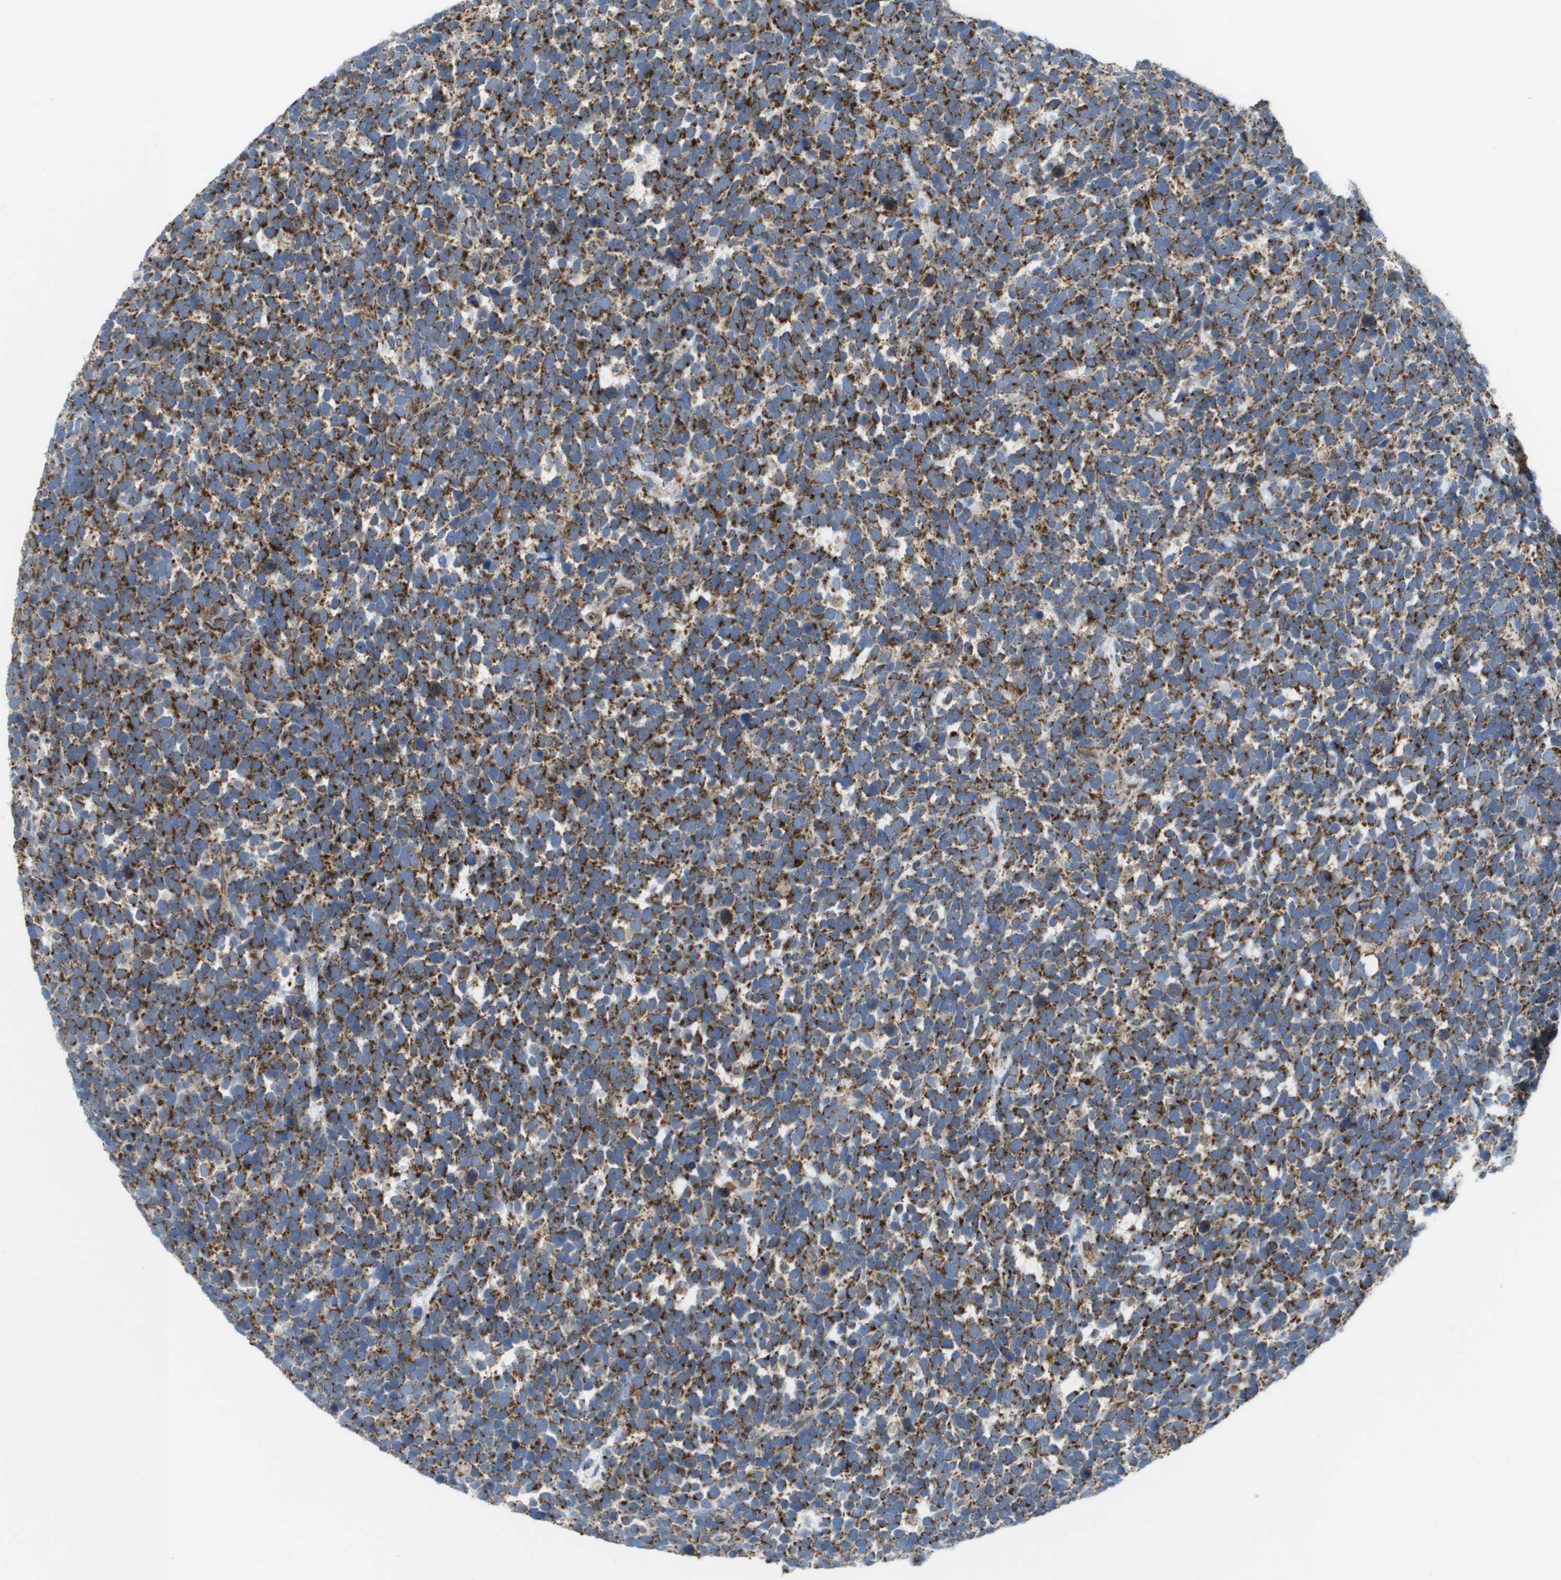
{"staining": {"intensity": "strong", "quantity": ">75%", "location": "cytoplasmic/membranous"}, "tissue": "urothelial cancer", "cell_type": "Tumor cells", "image_type": "cancer", "snomed": [{"axis": "morphology", "description": "Urothelial carcinoma, High grade"}, {"axis": "topography", "description": "Urinary bladder"}], "caption": "Protein staining of urothelial cancer tissue demonstrates strong cytoplasmic/membranous positivity in about >75% of tumor cells. Nuclei are stained in blue.", "gene": "FIS1", "patient": {"sex": "female", "age": 82}}